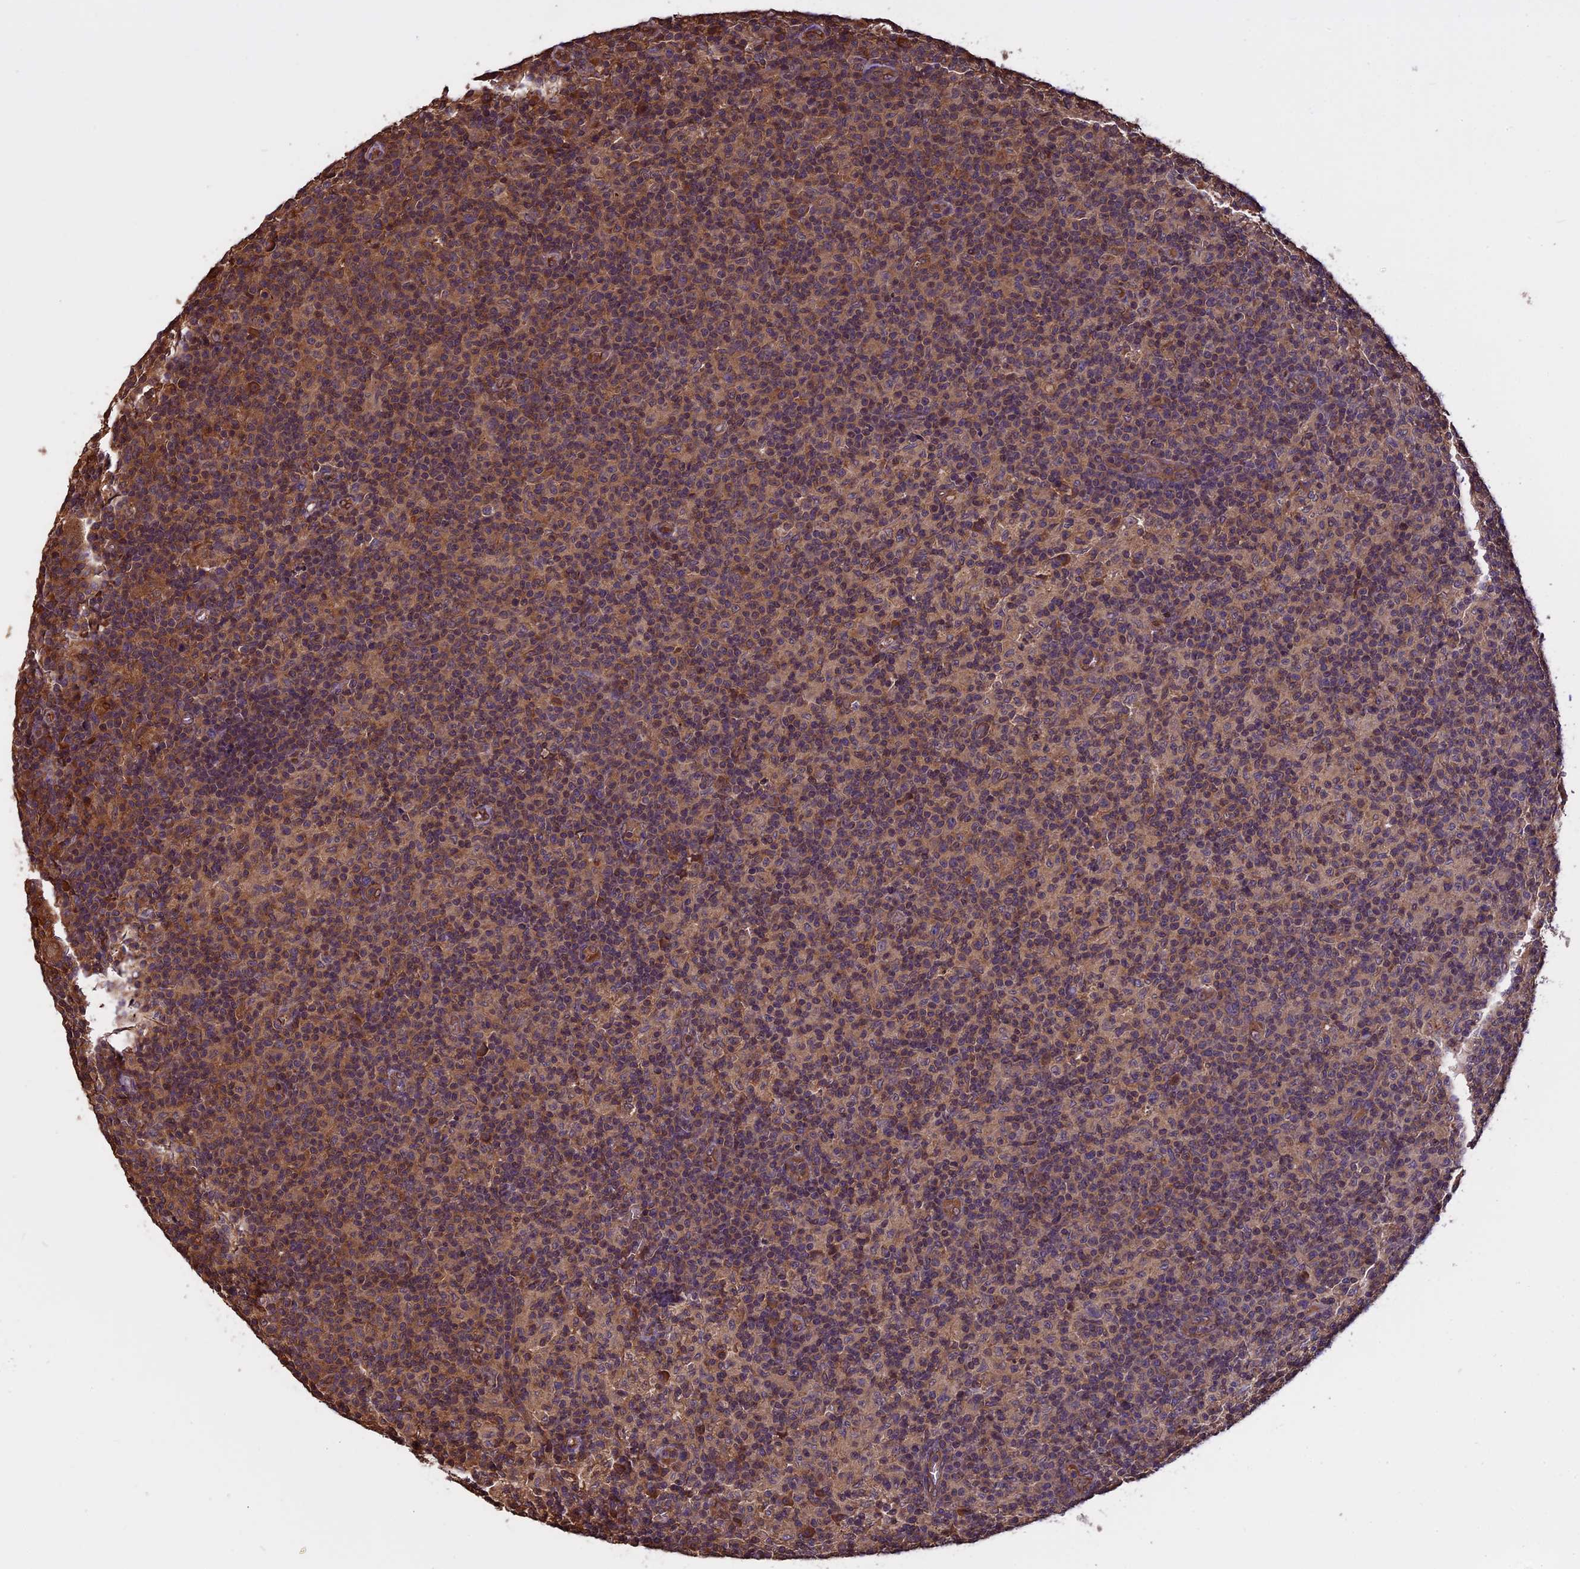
{"staining": {"intensity": "weak", "quantity": "<25%", "location": "cytoplasmic/membranous"}, "tissue": "lymph node", "cell_type": "Germinal center cells", "image_type": "normal", "snomed": [{"axis": "morphology", "description": "Normal tissue, NOS"}, {"axis": "morphology", "description": "Inflammation, NOS"}, {"axis": "topography", "description": "Lymph node"}], "caption": "The micrograph exhibits no significant staining in germinal center cells of lymph node. Brightfield microscopy of immunohistochemistry (IHC) stained with DAB (3,3'-diaminobenzidine) (brown) and hematoxylin (blue), captured at high magnification.", "gene": "CHMP2A", "patient": {"sex": "male", "age": 55}}